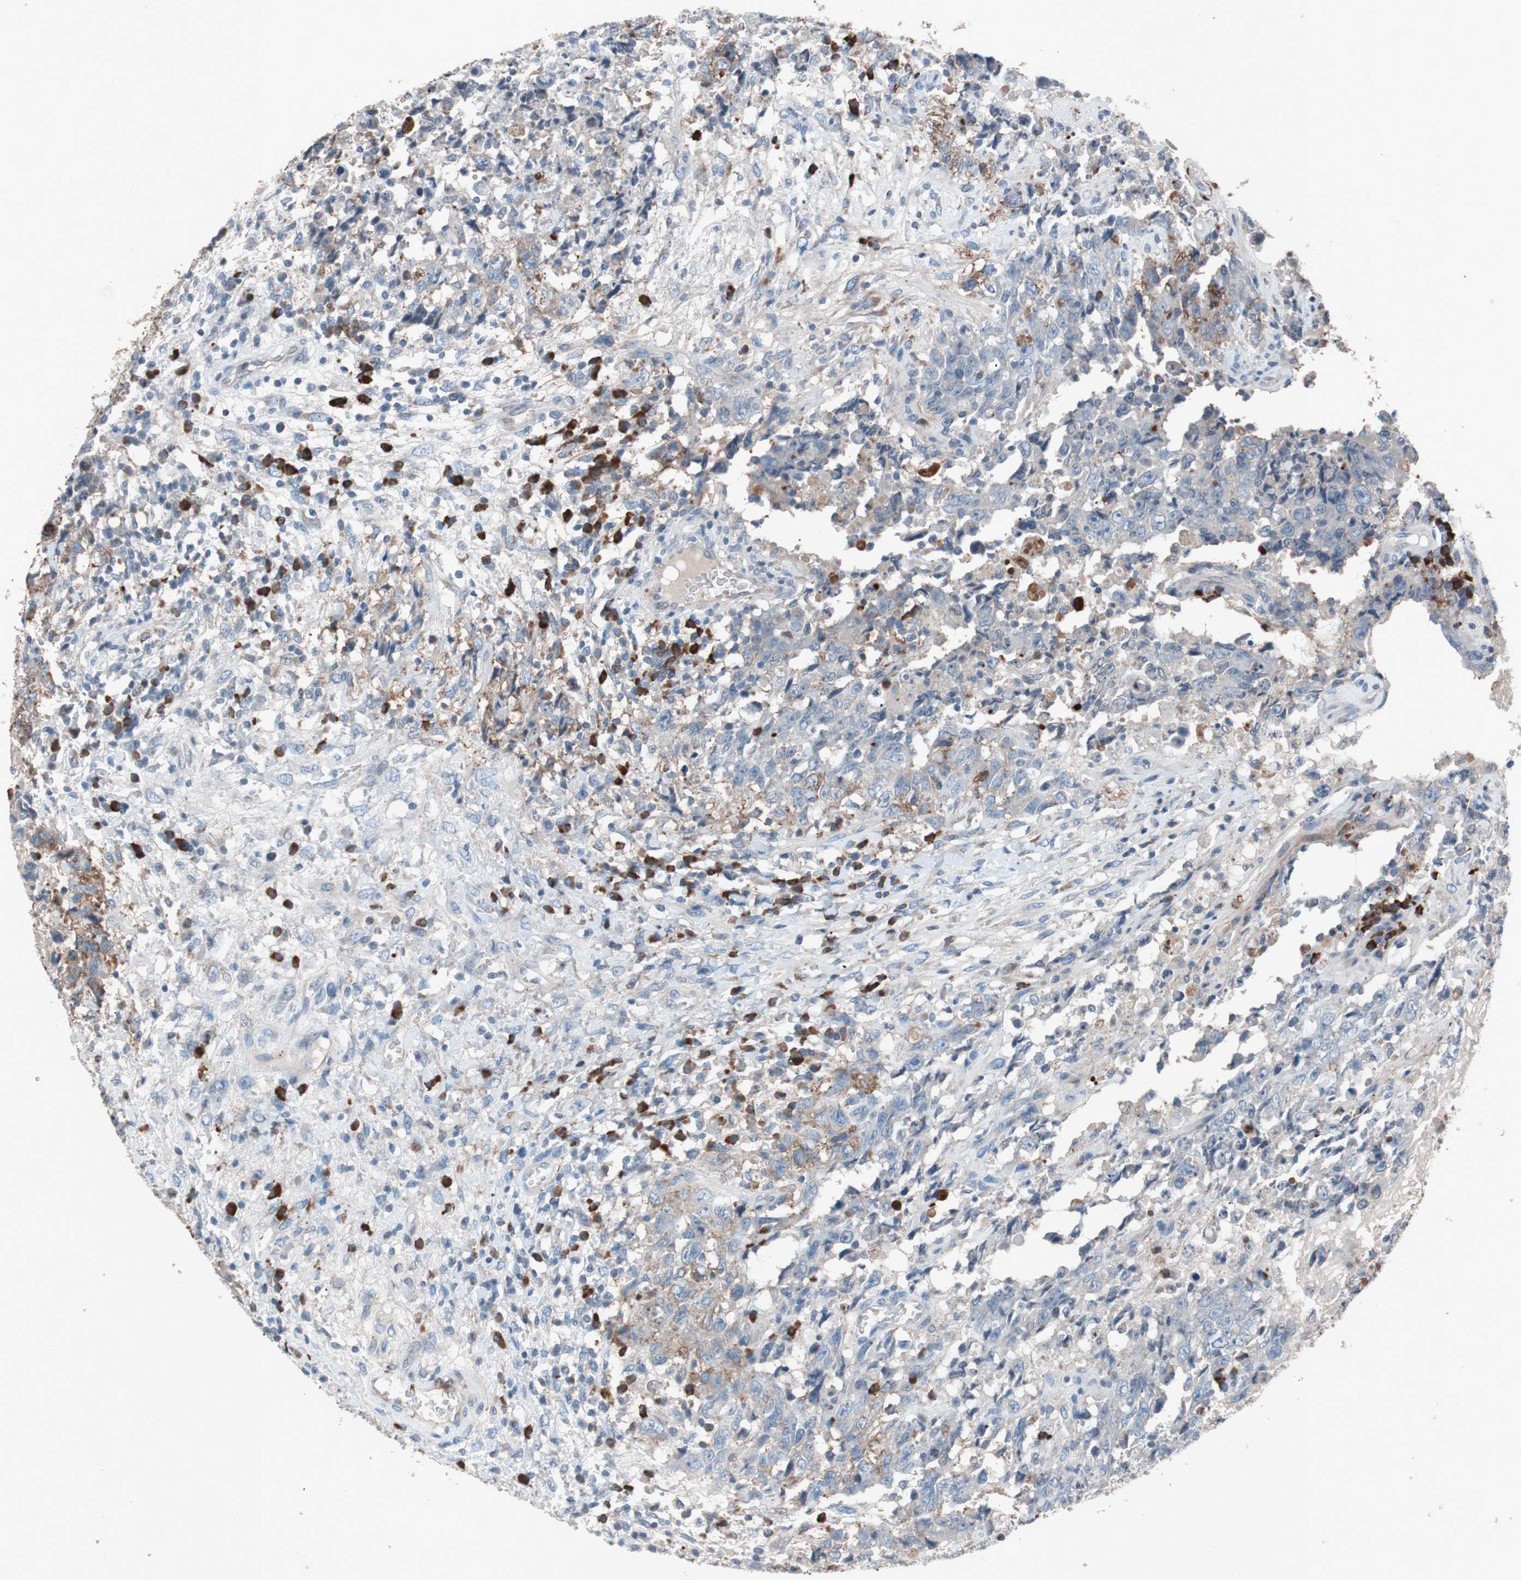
{"staining": {"intensity": "weak", "quantity": "25%-75%", "location": "cytoplasmic/membranous"}, "tissue": "testis cancer", "cell_type": "Tumor cells", "image_type": "cancer", "snomed": [{"axis": "morphology", "description": "Carcinoma, Embryonal, NOS"}, {"axis": "topography", "description": "Testis"}], "caption": "This micrograph reveals immunohistochemistry (IHC) staining of human testis embryonal carcinoma, with low weak cytoplasmic/membranous expression in approximately 25%-75% of tumor cells.", "gene": "GRB7", "patient": {"sex": "male", "age": 26}}